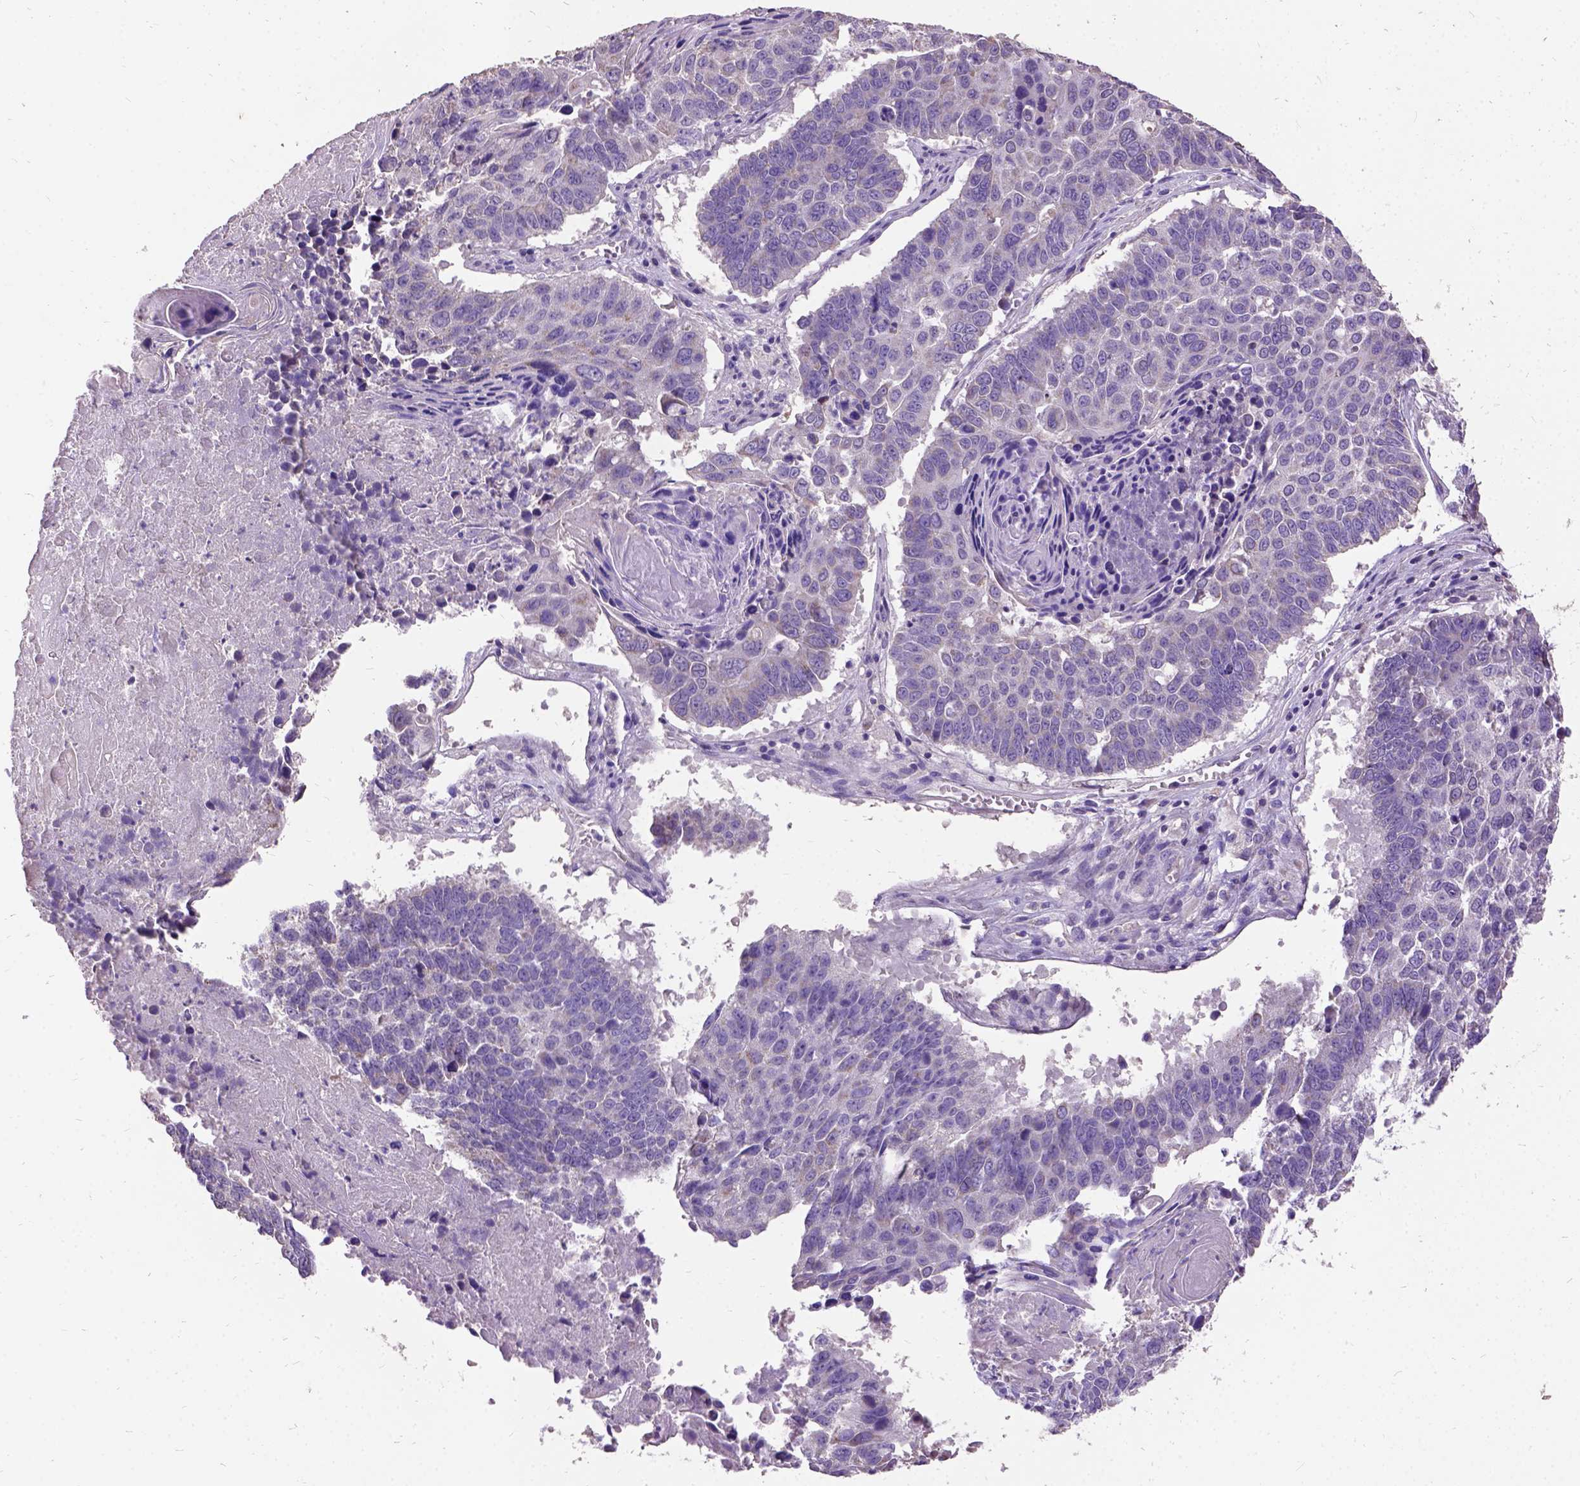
{"staining": {"intensity": "weak", "quantity": "25%-75%", "location": "cytoplasmic/membranous"}, "tissue": "lung cancer", "cell_type": "Tumor cells", "image_type": "cancer", "snomed": [{"axis": "morphology", "description": "Squamous cell carcinoma, NOS"}, {"axis": "topography", "description": "Lung"}], "caption": "Tumor cells exhibit low levels of weak cytoplasmic/membranous expression in approximately 25%-75% of cells in lung cancer. Ihc stains the protein of interest in brown and the nuclei are stained blue.", "gene": "DQX1", "patient": {"sex": "male", "age": 73}}